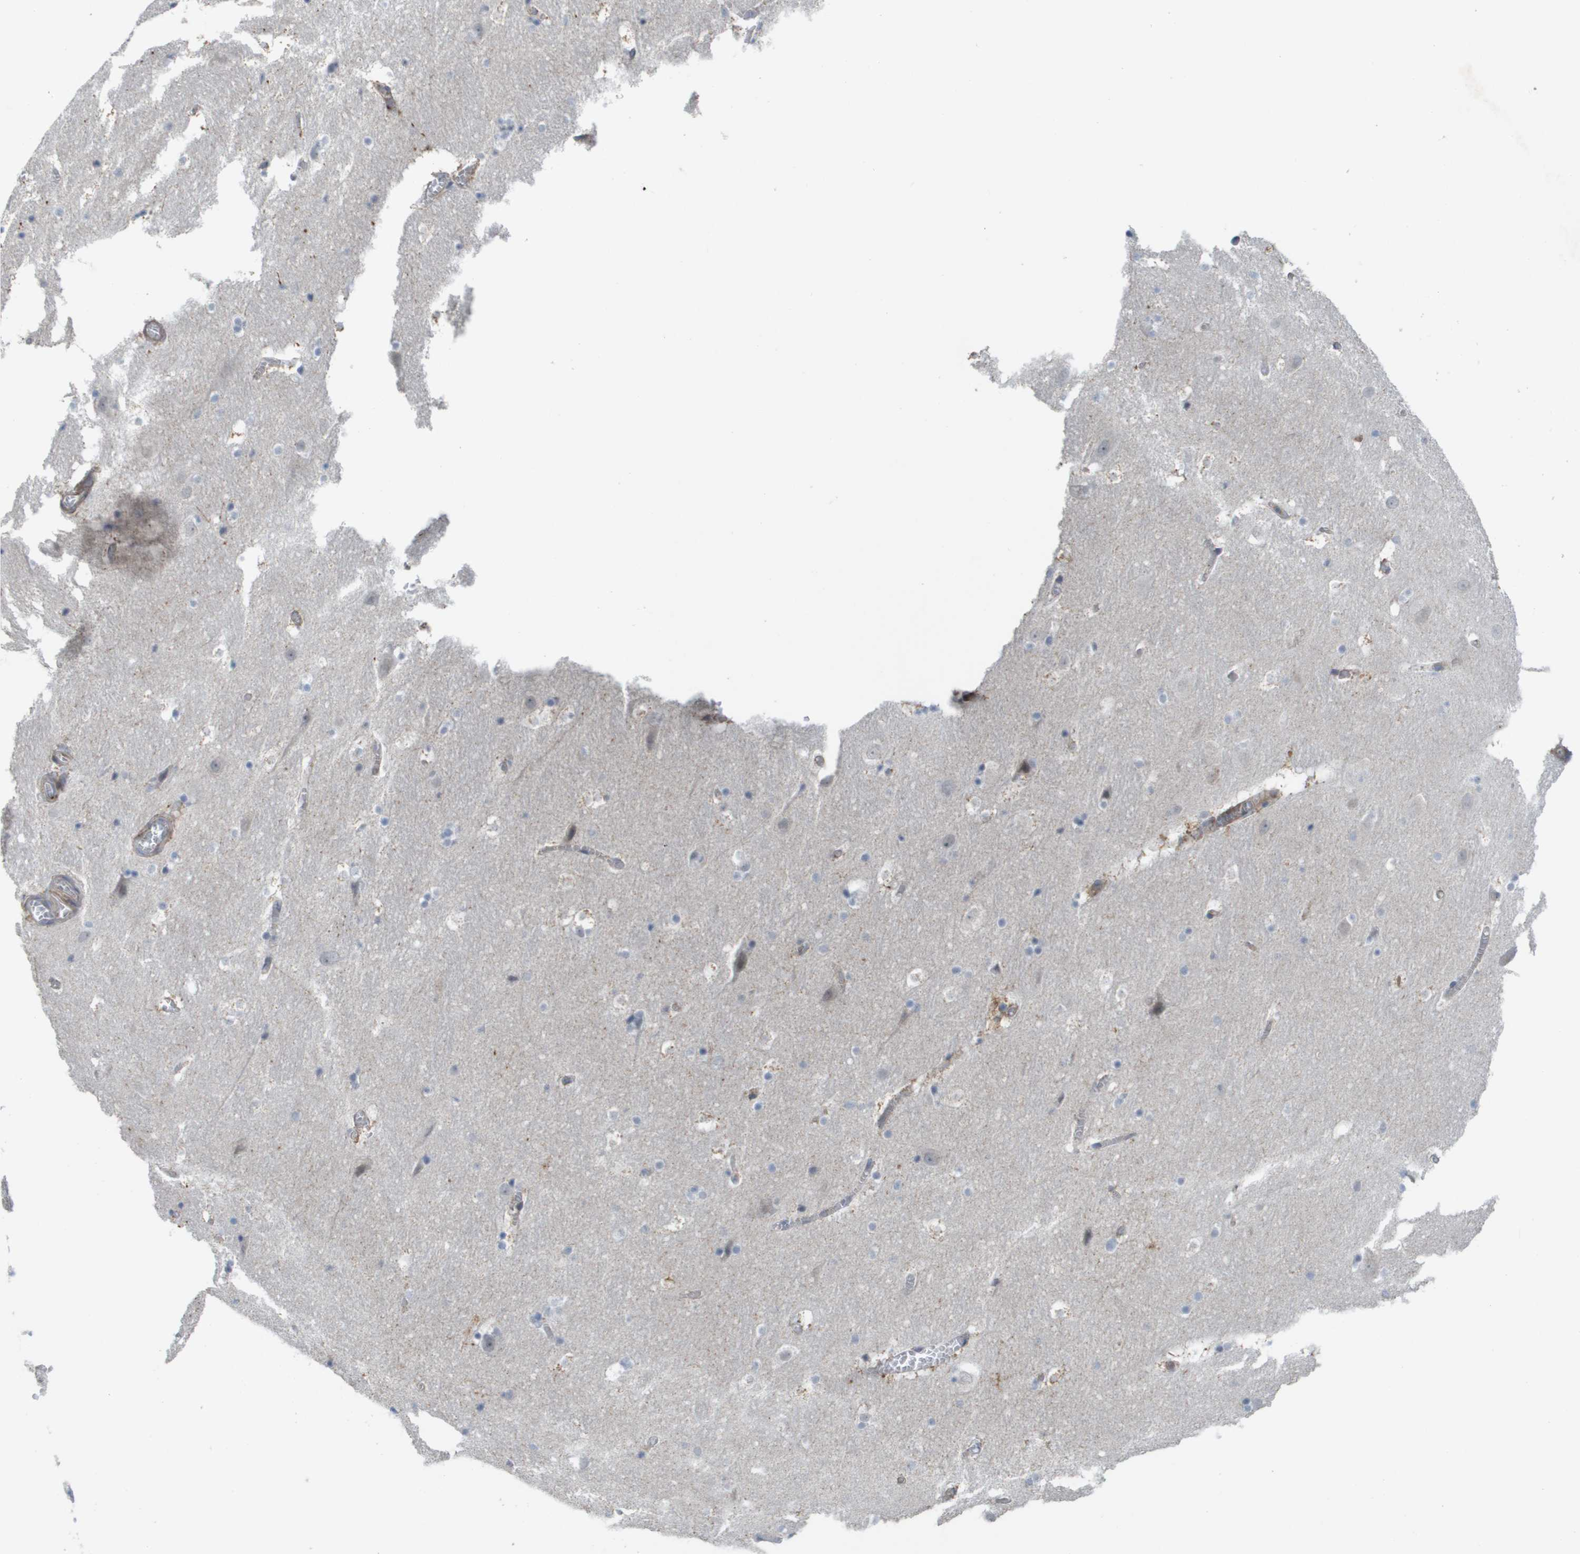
{"staining": {"intensity": "moderate", "quantity": "<25%", "location": "cytoplasmic/membranous"}, "tissue": "hippocampus", "cell_type": "Glial cells", "image_type": "normal", "snomed": [{"axis": "morphology", "description": "Normal tissue, NOS"}, {"axis": "topography", "description": "Hippocampus"}], "caption": "IHC image of normal hippocampus: hippocampus stained using IHC displays low levels of moderate protein expression localized specifically in the cytoplasmic/membranous of glial cells, appearing as a cytoplasmic/membranous brown color.", "gene": "MTARC2", "patient": {"sex": "male", "age": 45}}